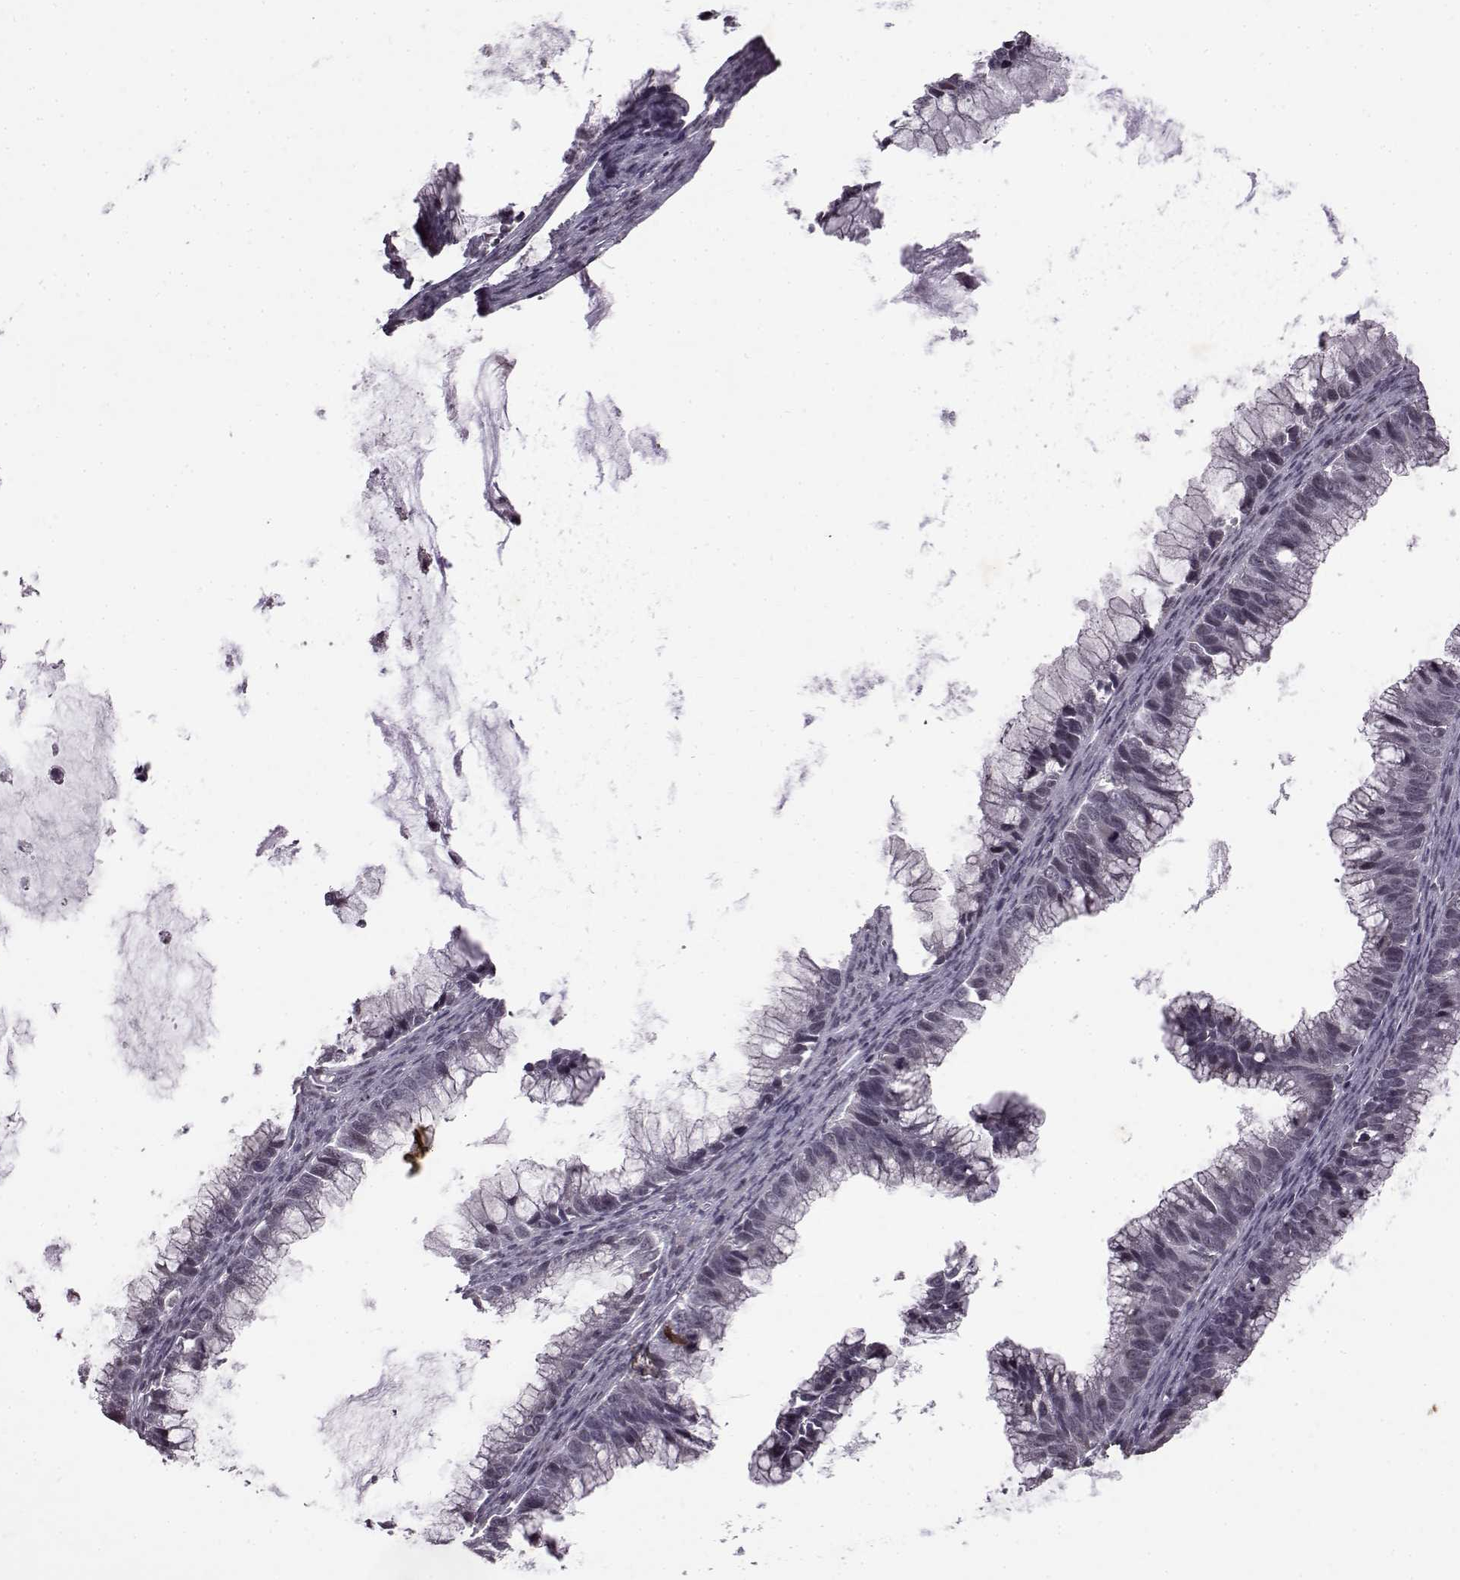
{"staining": {"intensity": "negative", "quantity": "none", "location": "none"}, "tissue": "ovarian cancer", "cell_type": "Tumor cells", "image_type": "cancer", "snomed": [{"axis": "morphology", "description": "Cystadenocarcinoma, mucinous, NOS"}, {"axis": "topography", "description": "Ovary"}], "caption": "Immunohistochemical staining of human mucinous cystadenocarcinoma (ovarian) shows no significant expression in tumor cells. The staining was performed using DAB to visualize the protein expression in brown, while the nuclei were stained in blue with hematoxylin (Magnification: 20x).", "gene": "SLC28A2", "patient": {"sex": "female", "age": 38}}